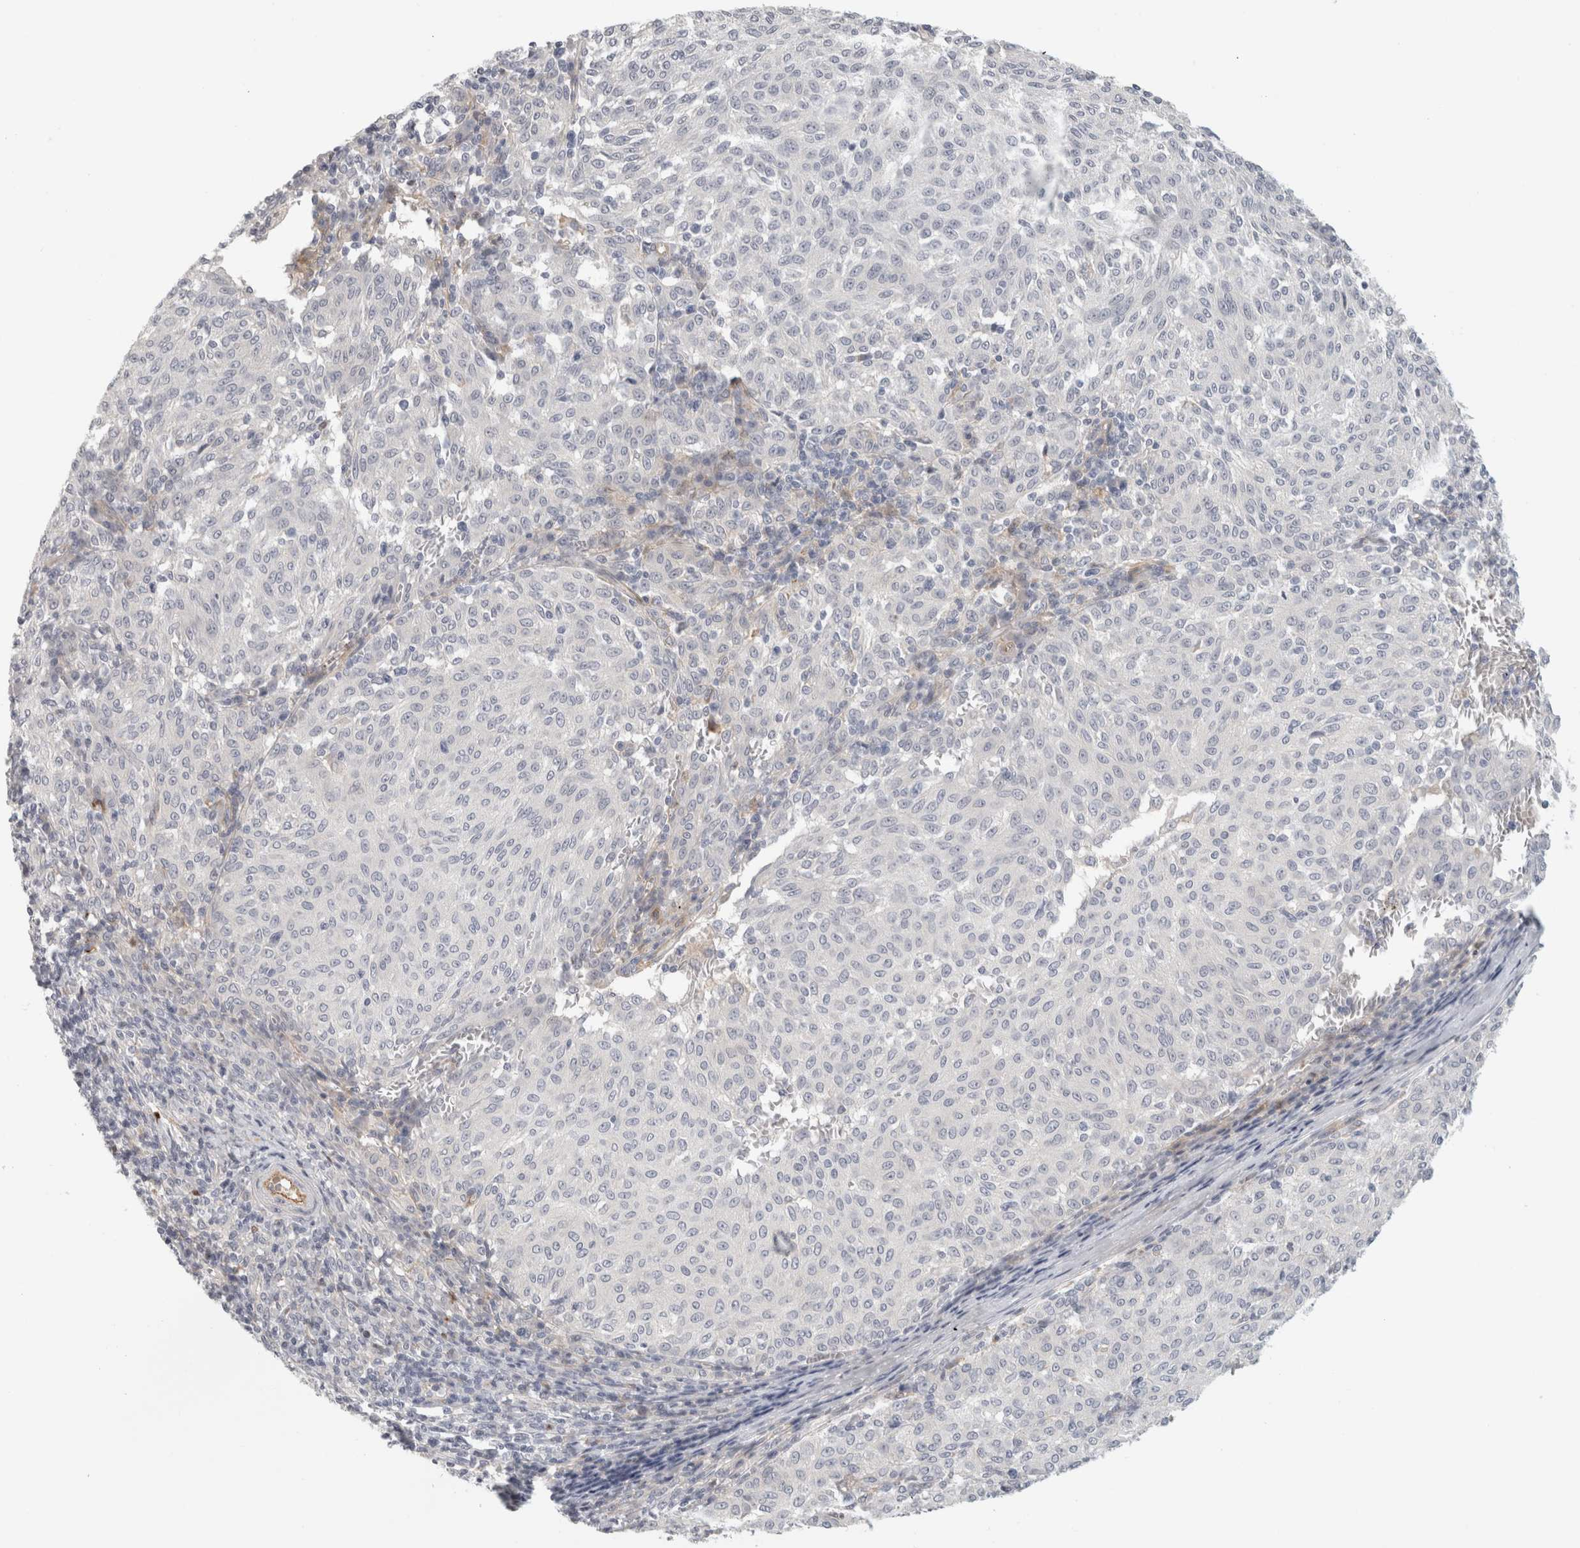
{"staining": {"intensity": "negative", "quantity": "none", "location": "none"}, "tissue": "melanoma", "cell_type": "Tumor cells", "image_type": "cancer", "snomed": [{"axis": "morphology", "description": "Malignant melanoma, NOS"}, {"axis": "topography", "description": "Skin"}], "caption": "Immunohistochemistry of human malignant melanoma displays no positivity in tumor cells.", "gene": "FBLIM1", "patient": {"sex": "female", "age": 72}}